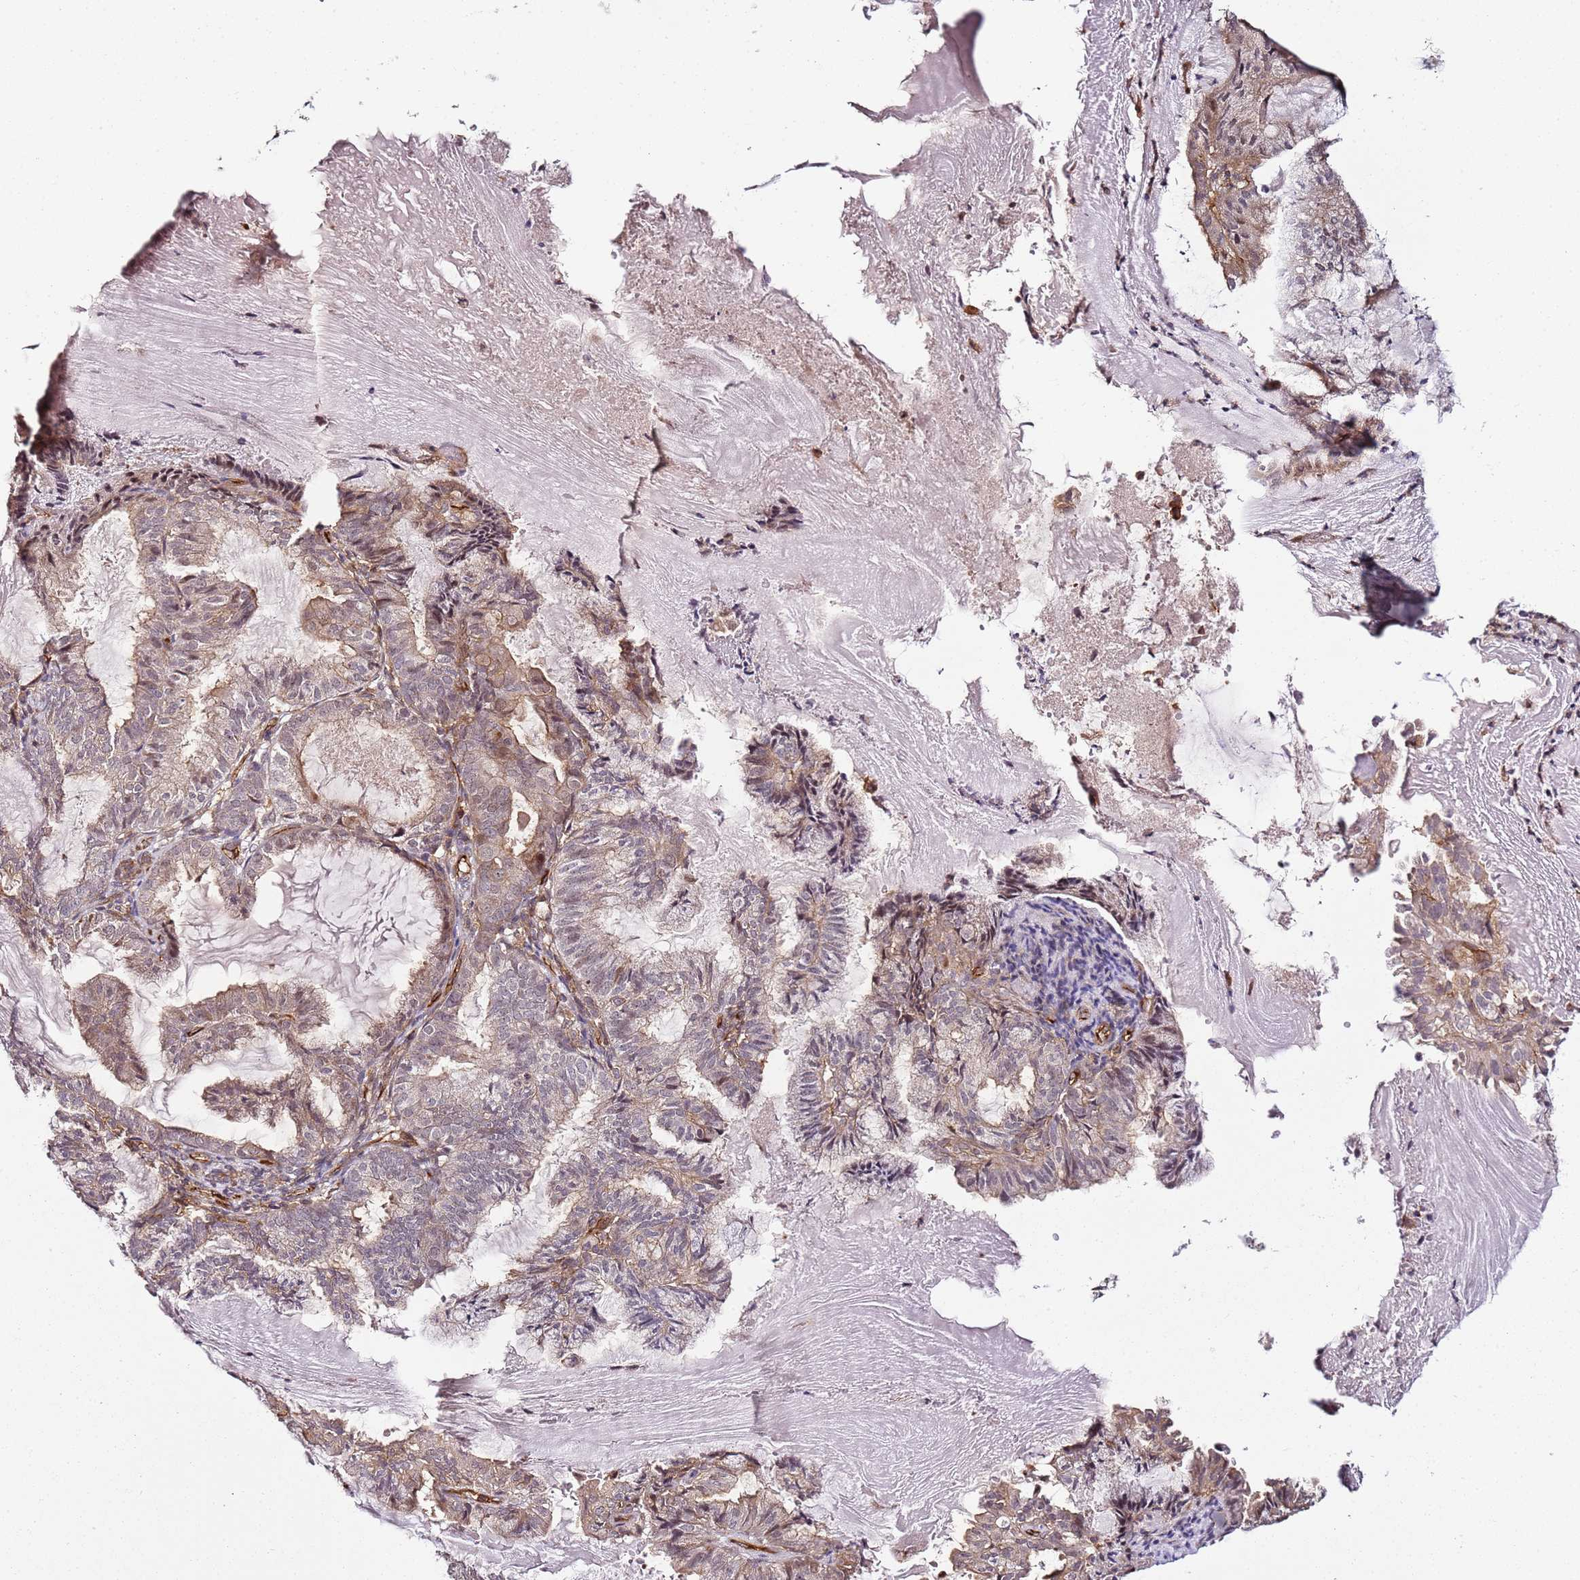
{"staining": {"intensity": "weak", "quantity": "<25%", "location": "cytoplasmic/membranous,nuclear"}, "tissue": "endometrial cancer", "cell_type": "Tumor cells", "image_type": "cancer", "snomed": [{"axis": "morphology", "description": "Adenocarcinoma, NOS"}, {"axis": "topography", "description": "Endometrium"}], "caption": "Immunohistochemical staining of endometrial cancer shows no significant staining in tumor cells.", "gene": "CCNYL1", "patient": {"sex": "female", "age": 86}}